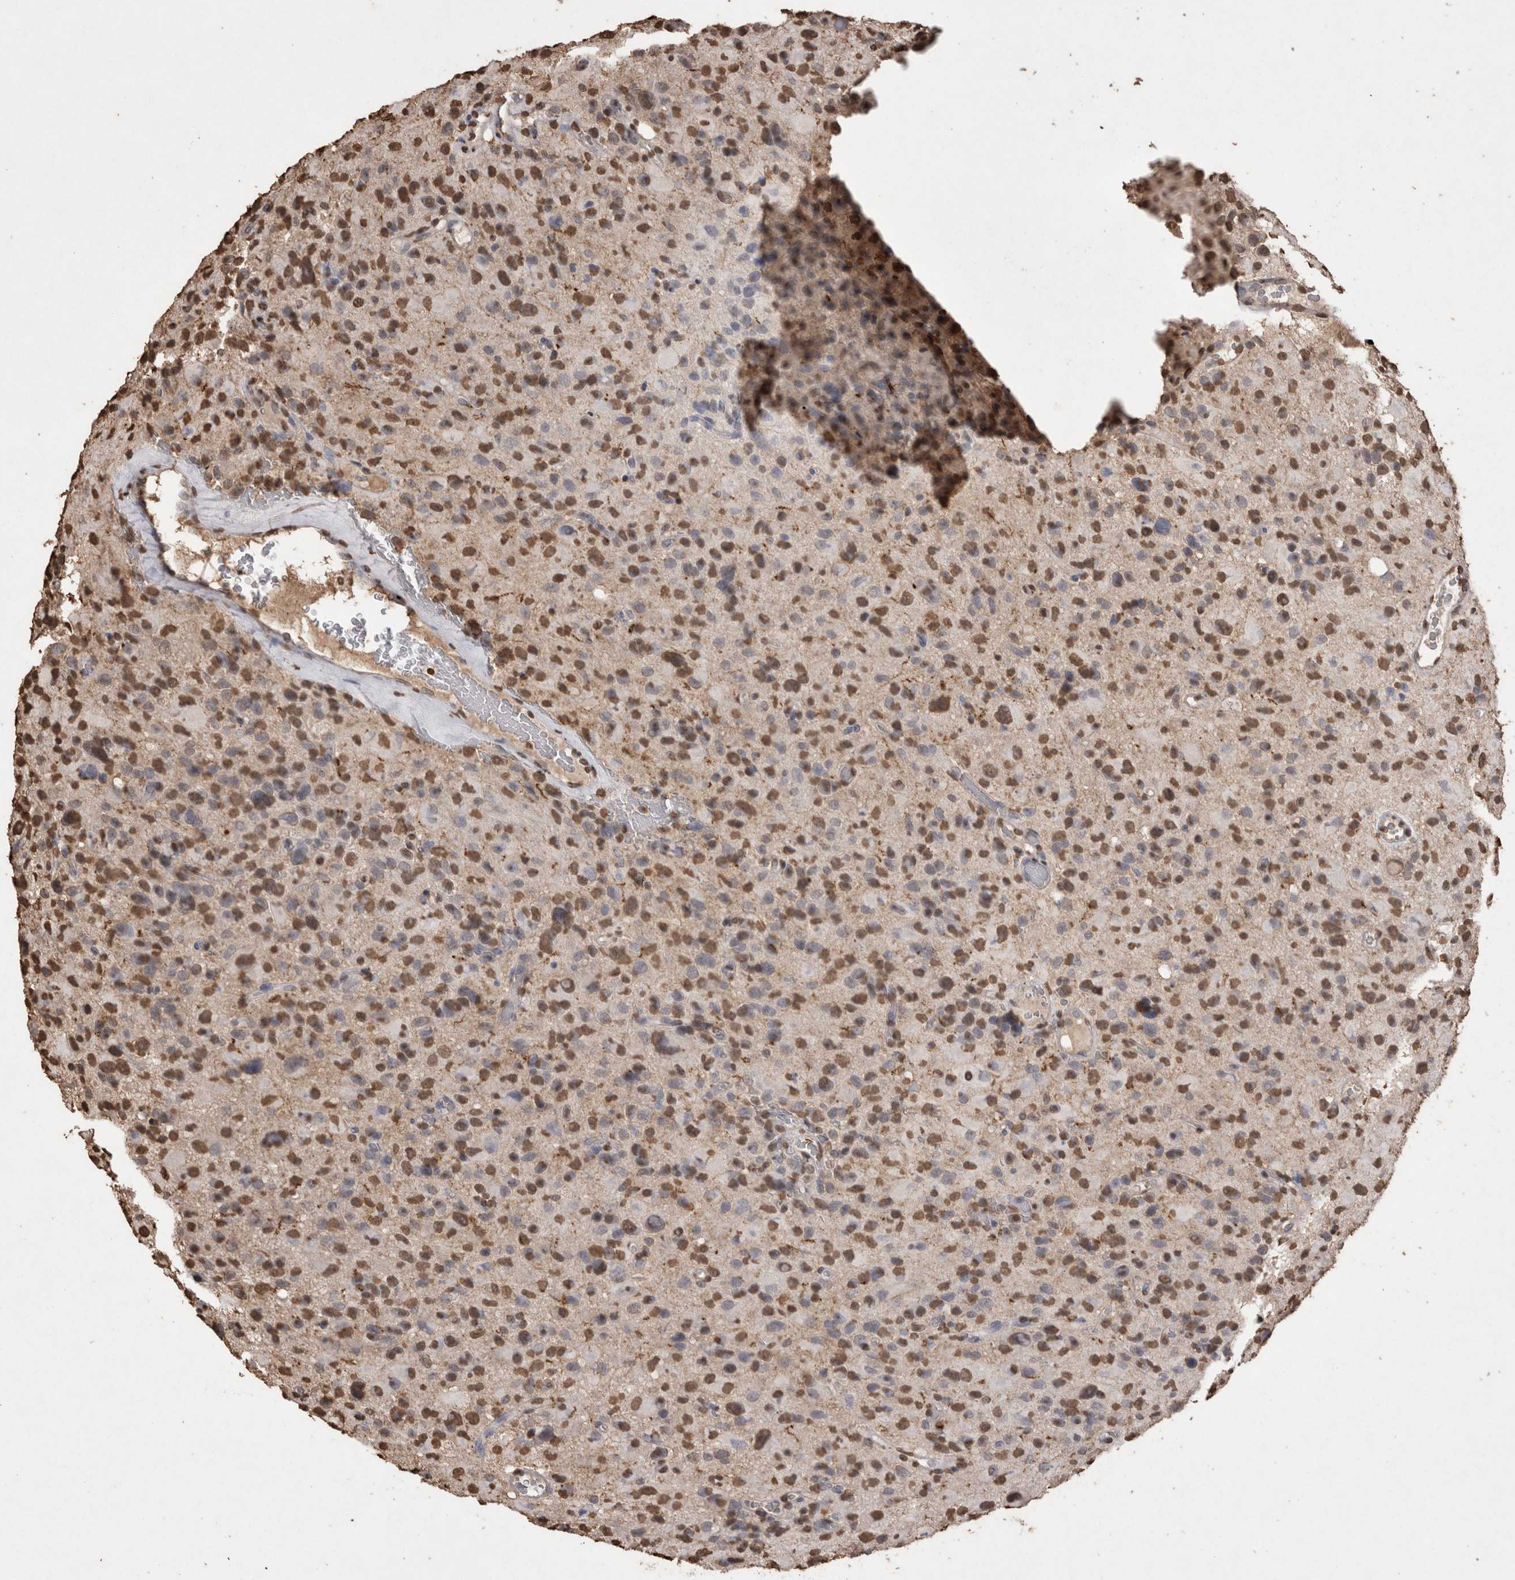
{"staining": {"intensity": "moderate", "quantity": "25%-75%", "location": "nuclear"}, "tissue": "glioma", "cell_type": "Tumor cells", "image_type": "cancer", "snomed": [{"axis": "morphology", "description": "Glioma, malignant, High grade"}, {"axis": "topography", "description": "Brain"}], "caption": "Immunohistochemistry histopathology image of neoplastic tissue: human glioma stained using immunohistochemistry (IHC) reveals medium levels of moderate protein expression localized specifically in the nuclear of tumor cells, appearing as a nuclear brown color.", "gene": "POU5F1", "patient": {"sex": "male", "age": 48}}